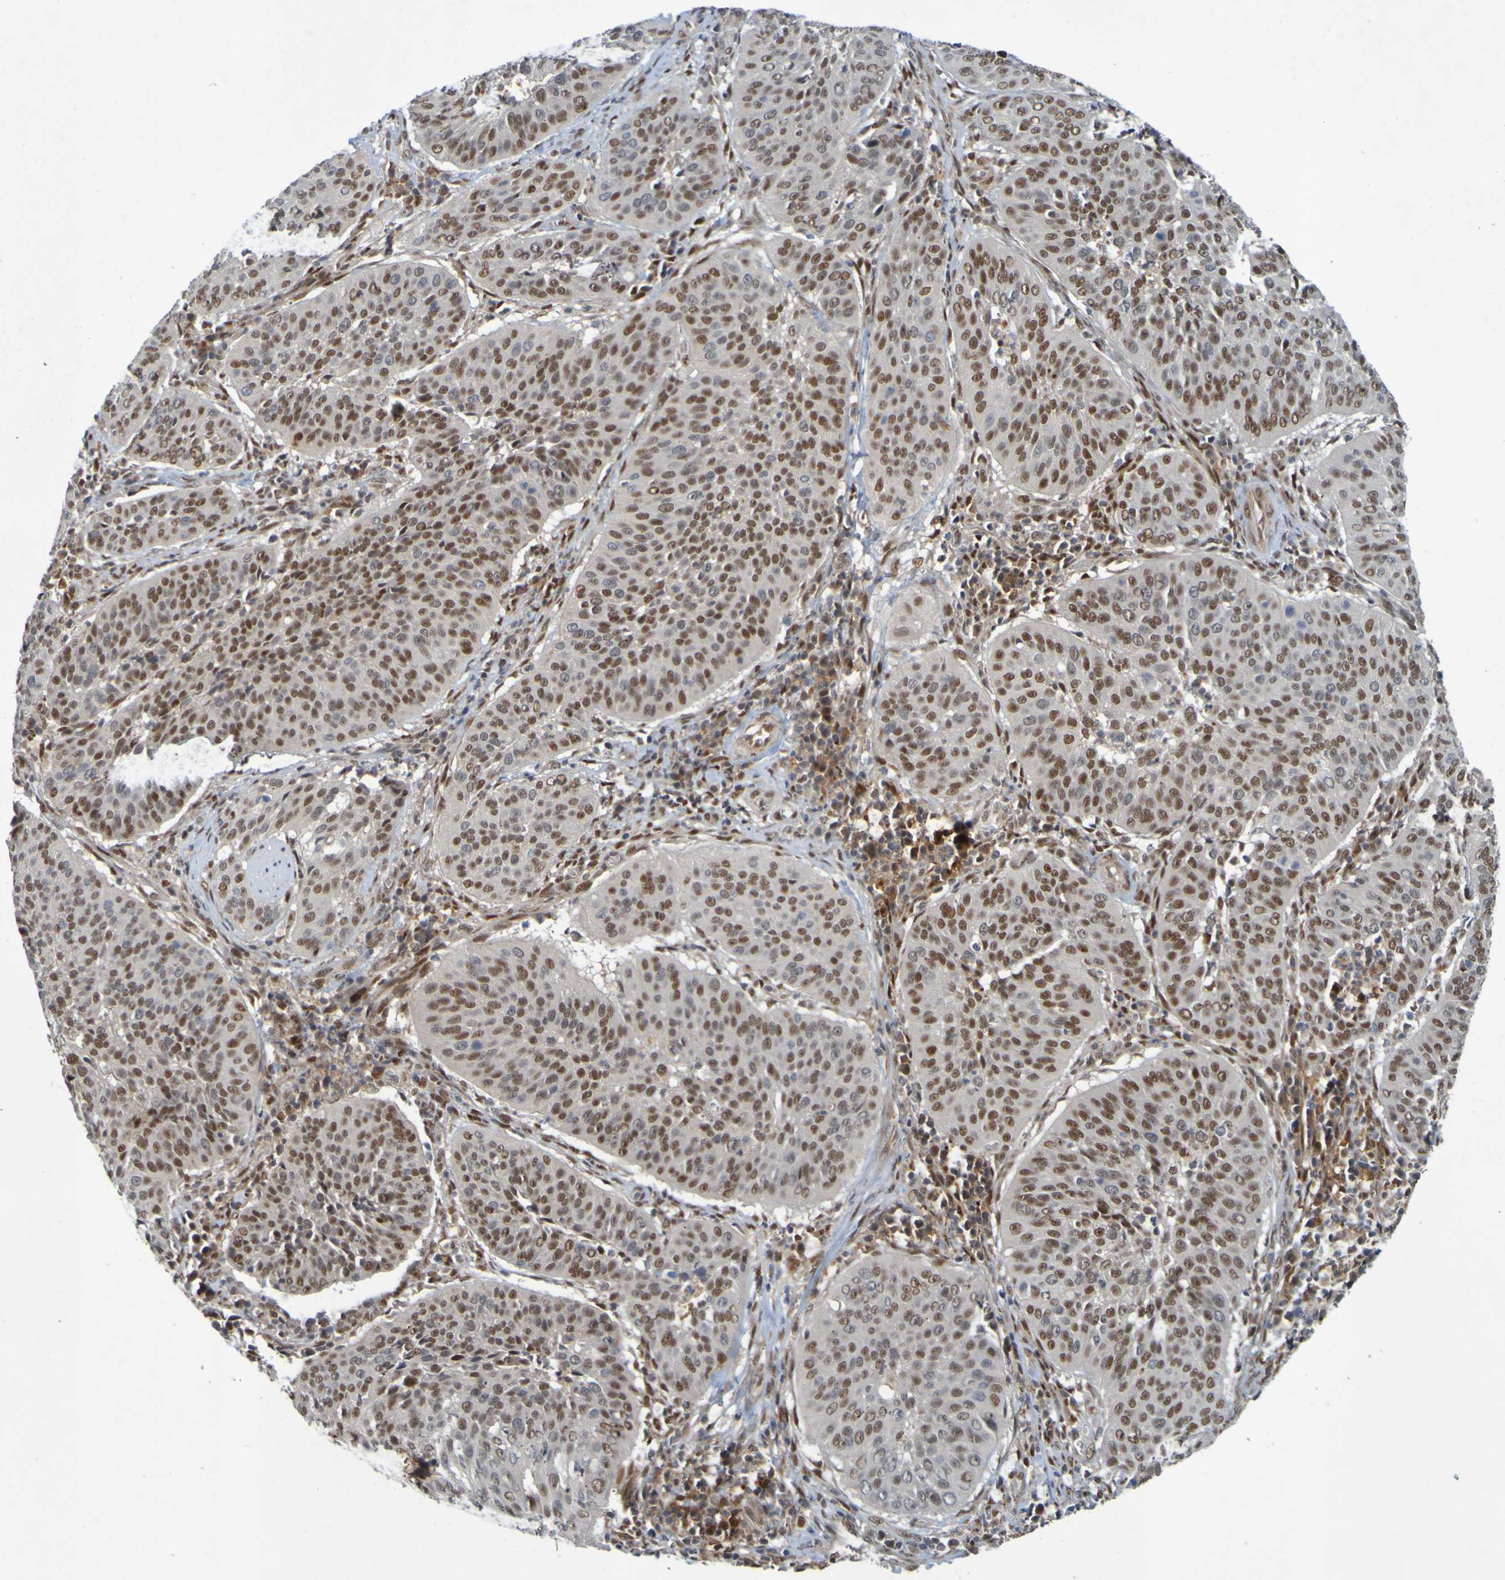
{"staining": {"intensity": "moderate", "quantity": ">75%", "location": "cytoplasmic/membranous,nuclear"}, "tissue": "cervical cancer", "cell_type": "Tumor cells", "image_type": "cancer", "snomed": [{"axis": "morphology", "description": "Normal tissue, NOS"}, {"axis": "morphology", "description": "Squamous cell carcinoma, NOS"}, {"axis": "topography", "description": "Cervix"}], "caption": "Cervical cancer stained with a brown dye displays moderate cytoplasmic/membranous and nuclear positive expression in approximately >75% of tumor cells.", "gene": "MCPH1", "patient": {"sex": "female", "age": 39}}